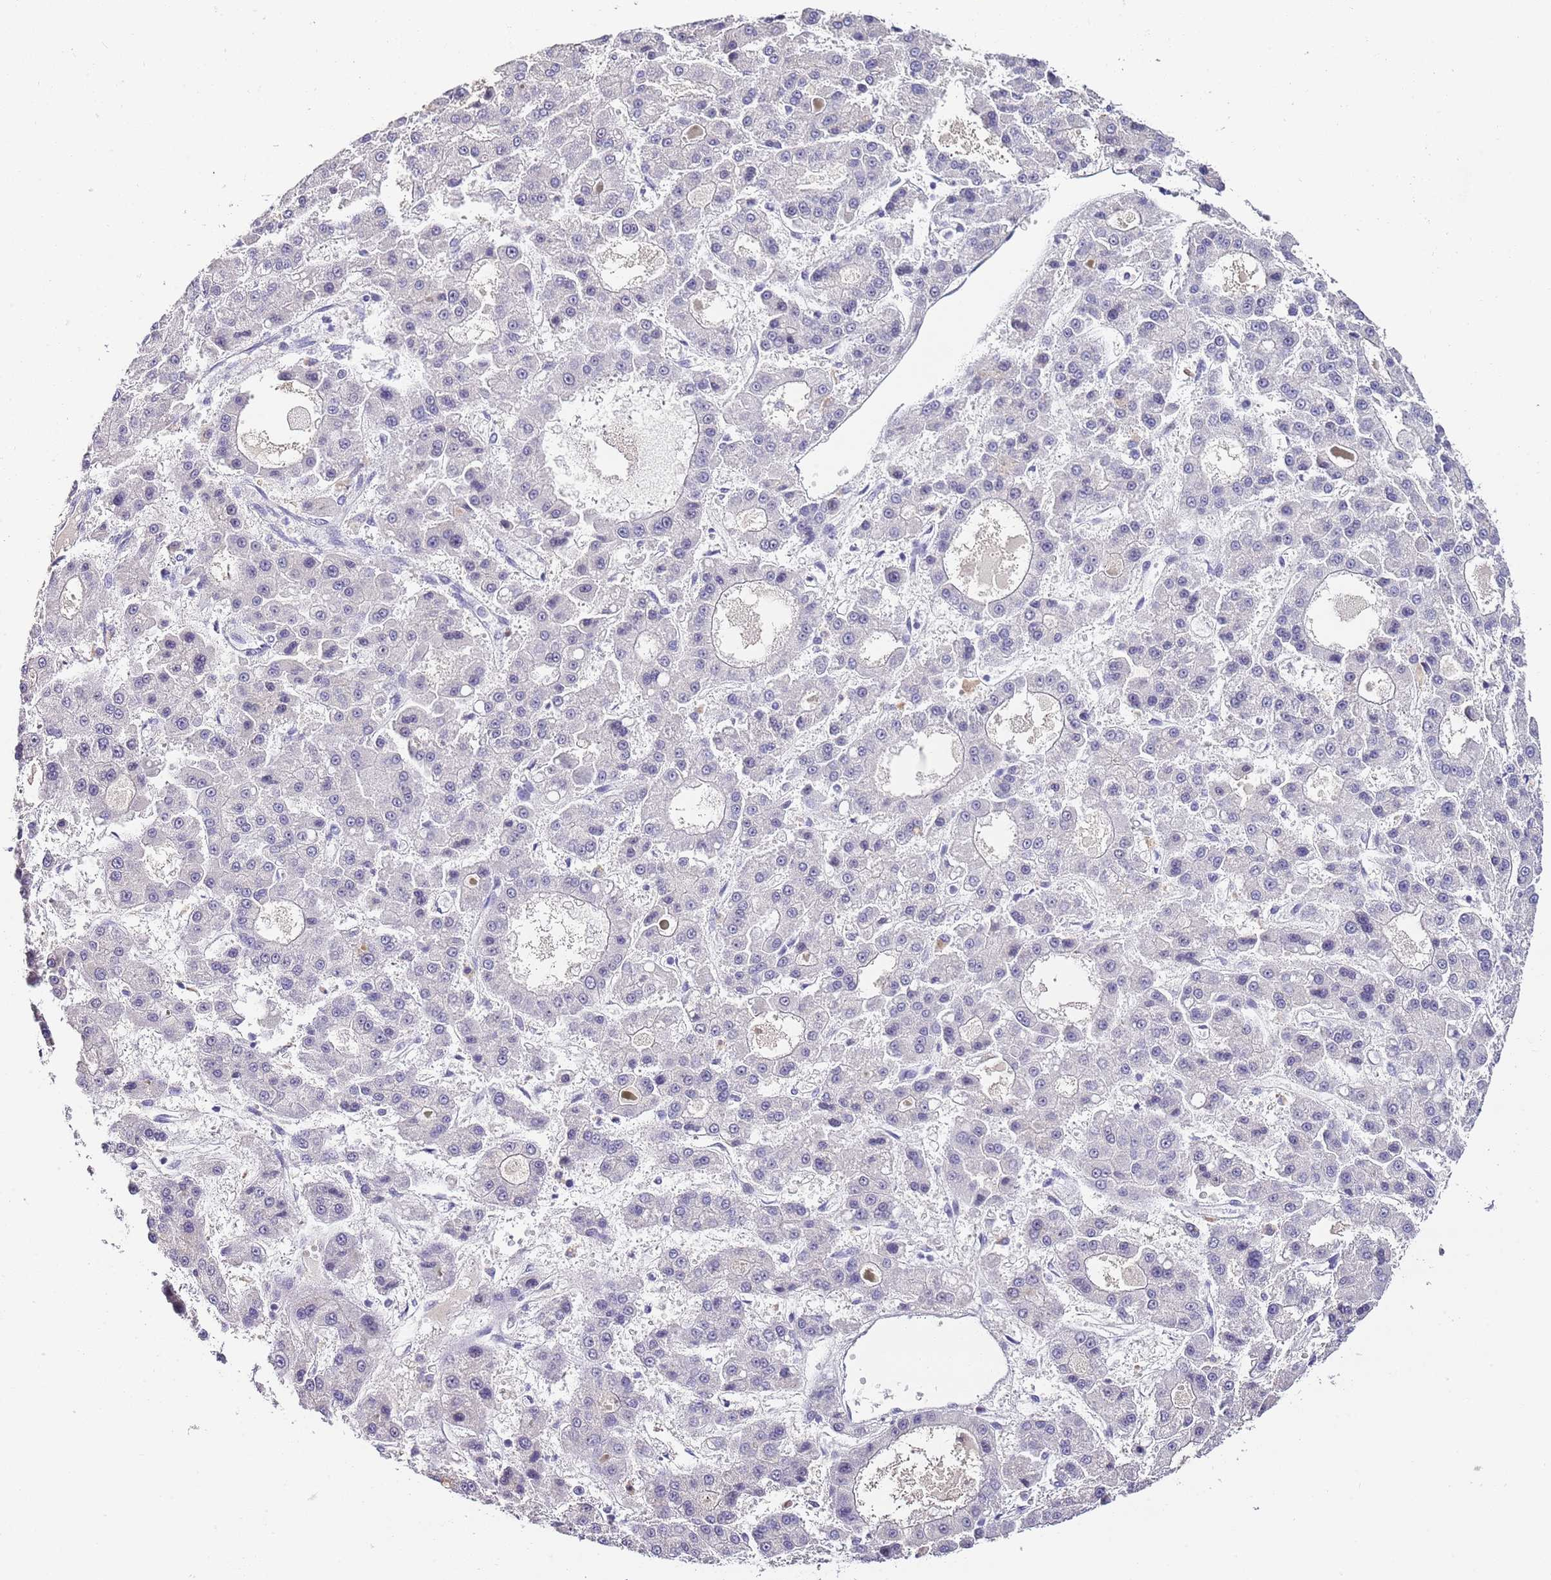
{"staining": {"intensity": "negative", "quantity": "none", "location": "none"}, "tissue": "liver cancer", "cell_type": "Tumor cells", "image_type": "cancer", "snomed": [{"axis": "morphology", "description": "Carcinoma, Hepatocellular, NOS"}, {"axis": "topography", "description": "Liver"}], "caption": "Liver hepatocellular carcinoma was stained to show a protein in brown. There is no significant positivity in tumor cells.", "gene": "NOP56", "patient": {"sex": "male", "age": 70}}